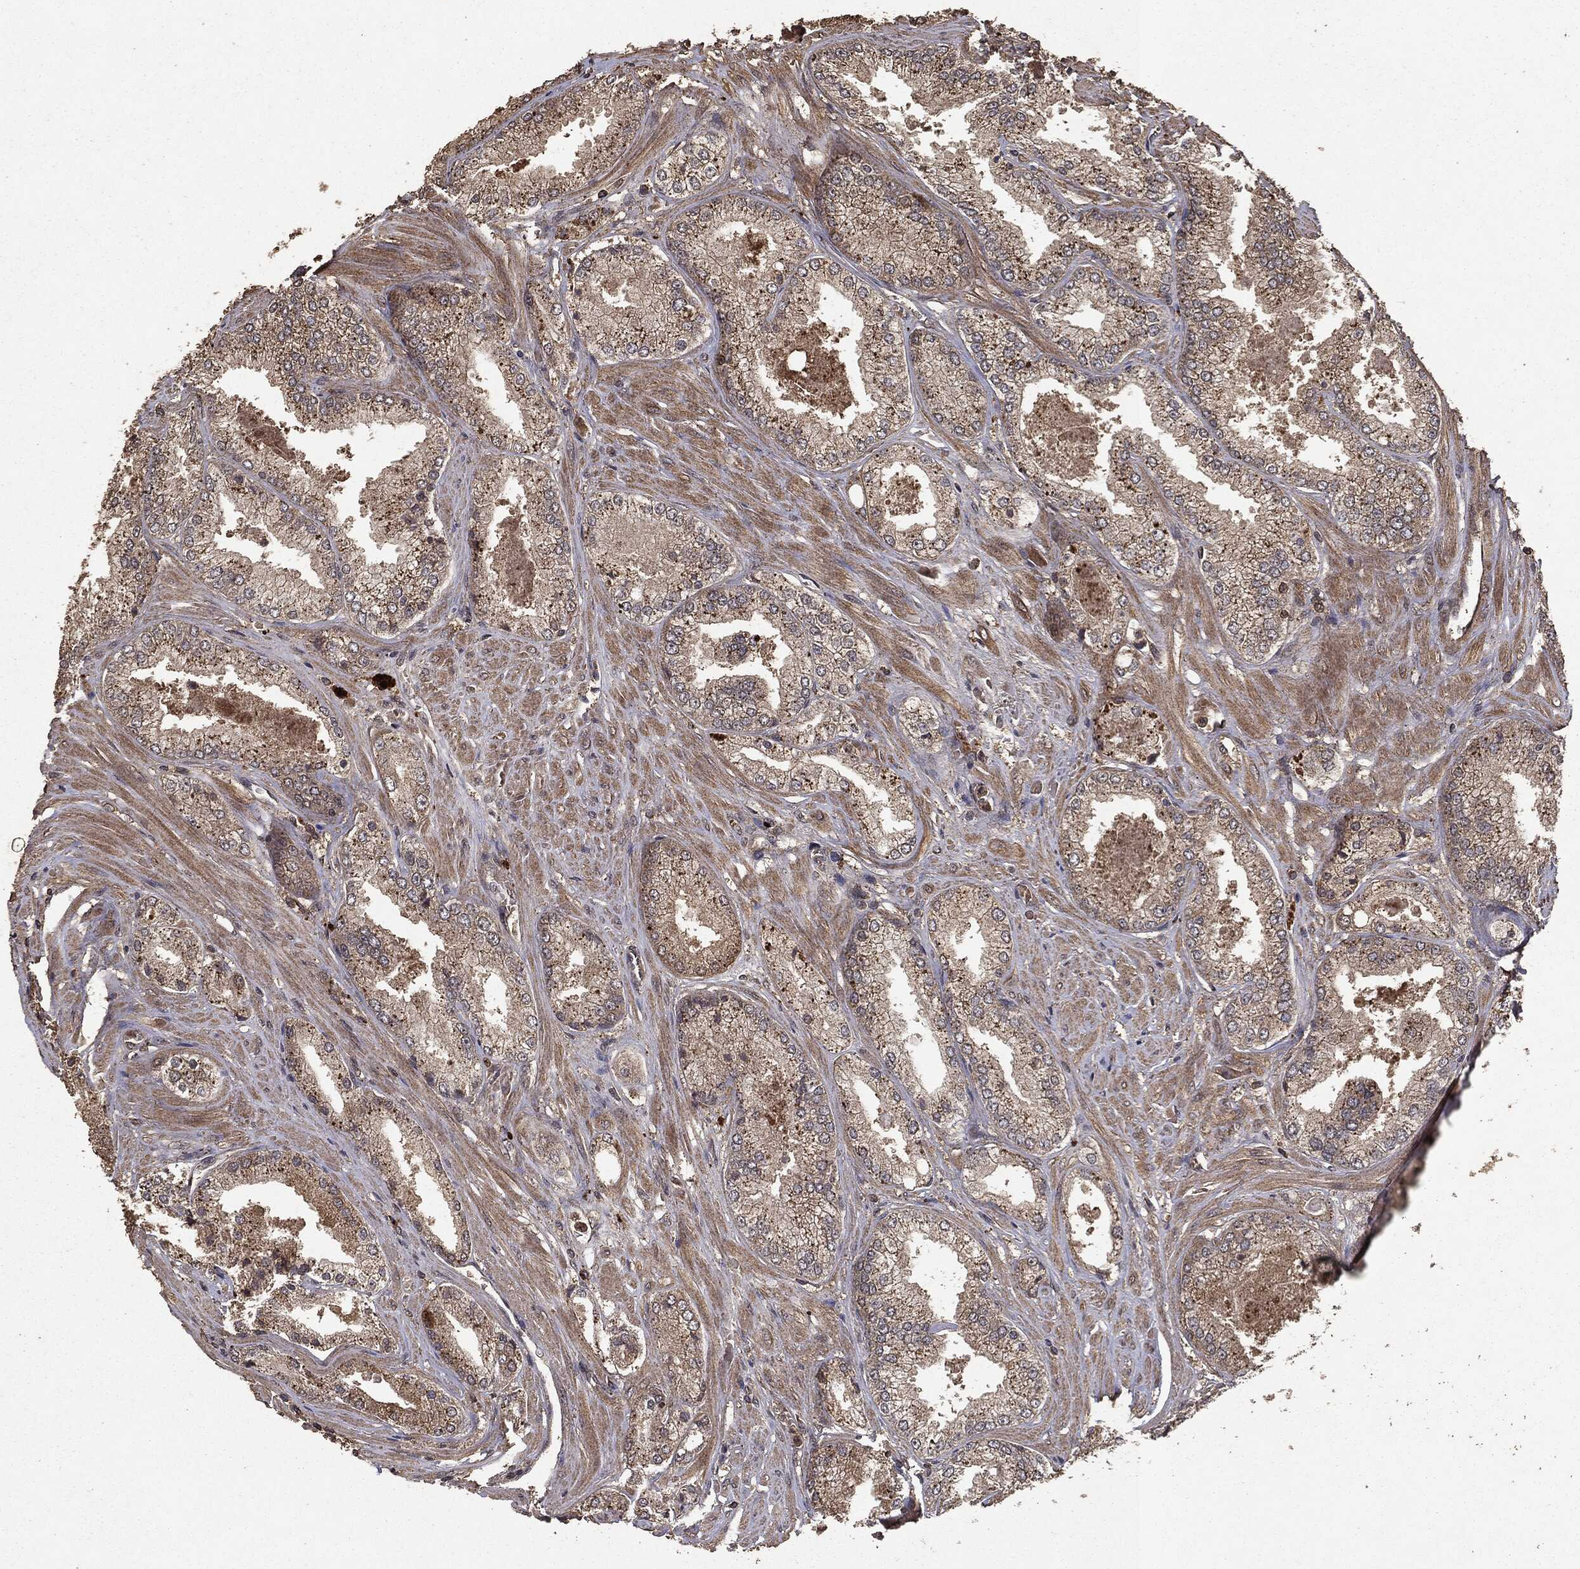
{"staining": {"intensity": "negative", "quantity": "none", "location": "none"}, "tissue": "prostate cancer", "cell_type": "Tumor cells", "image_type": "cancer", "snomed": [{"axis": "morphology", "description": "Adenocarcinoma, Low grade"}, {"axis": "topography", "description": "Prostate"}], "caption": "High magnification brightfield microscopy of adenocarcinoma (low-grade) (prostate) stained with DAB (brown) and counterstained with hematoxylin (blue): tumor cells show no significant expression.", "gene": "NME1", "patient": {"sex": "male", "age": 68}}